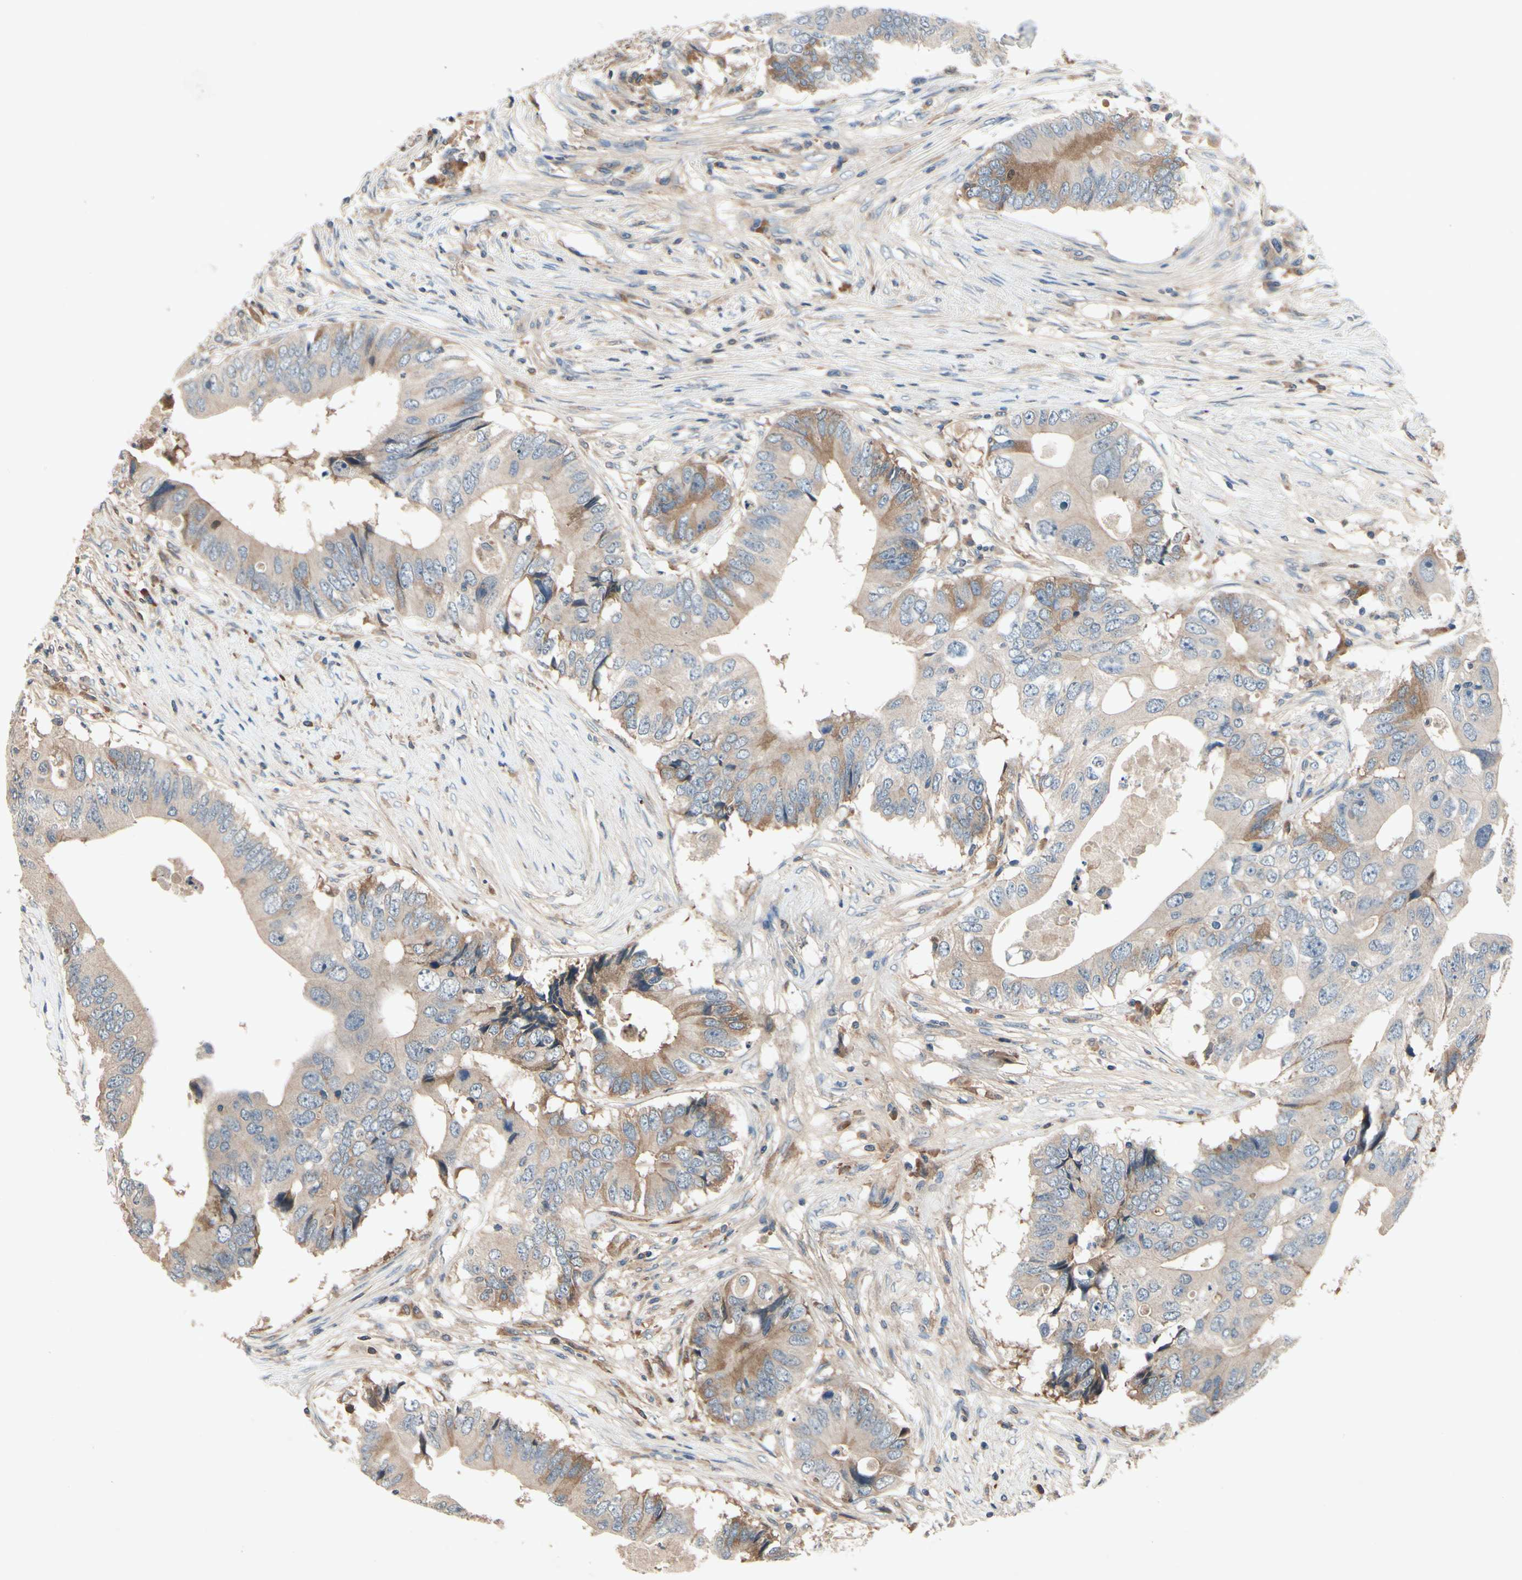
{"staining": {"intensity": "weak", "quantity": "25%-75%", "location": "cytoplasmic/membranous"}, "tissue": "colorectal cancer", "cell_type": "Tumor cells", "image_type": "cancer", "snomed": [{"axis": "morphology", "description": "Adenocarcinoma, NOS"}, {"axis": "topography", "description": "Colon"}], "caption": "Tumor cells exhibit weak cytoplasmic/membranous positivity in approximately 25%-75% of cells in colorectal cancer (adenocarcinoma). (DAB IHC with brightfield microscopy, high magnification).", "gene": "IL1RL1", "patient": {"sex": "male", "age": 71}}